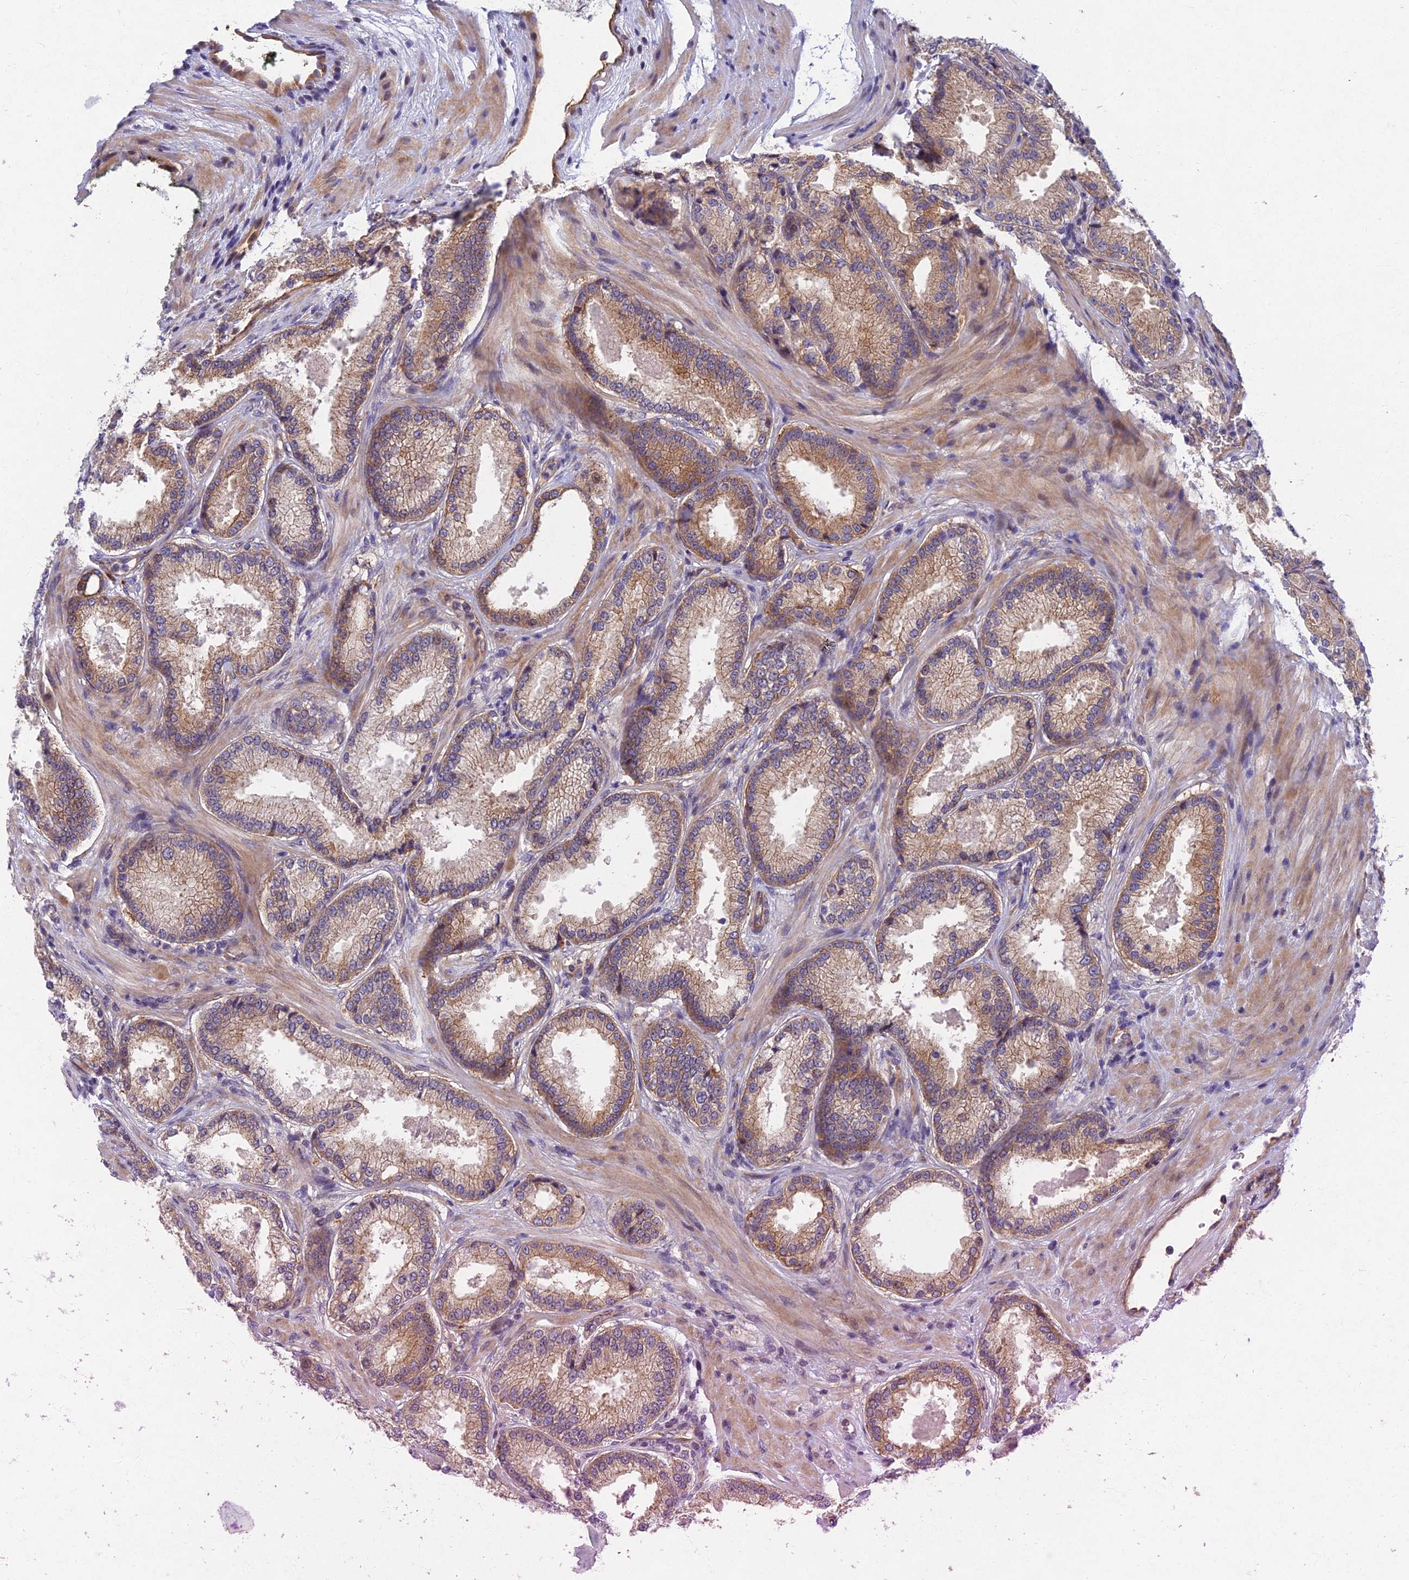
{"staining": {"intensity": "weak", "quantity": ">75%", "location": "cytoplasmic/membranous"}, "tissue": "prostate cancer", "cell_type": "Tumor cells", "image_type": "cancer", "snomed": [{"axis": "morphology", "description": "Adenocarcinoma, Low grade"}, {"axis": "topography", "description": "Prostate"}], "caption": "DAB immunohistochemical staining of human prostate cancer (low-grade adenocarcinoma) reveals weak cytoplasmic/membranous protein expression in about >75% of tumor cells. (Stains: DAB (3,3'-diaminobenzidine) in brown, nuclei in blue, Microscopy: brightfield microscopy at high magnification).", "gene": "RHBDL2", "patient": {"sex": "male", "age": 59}}